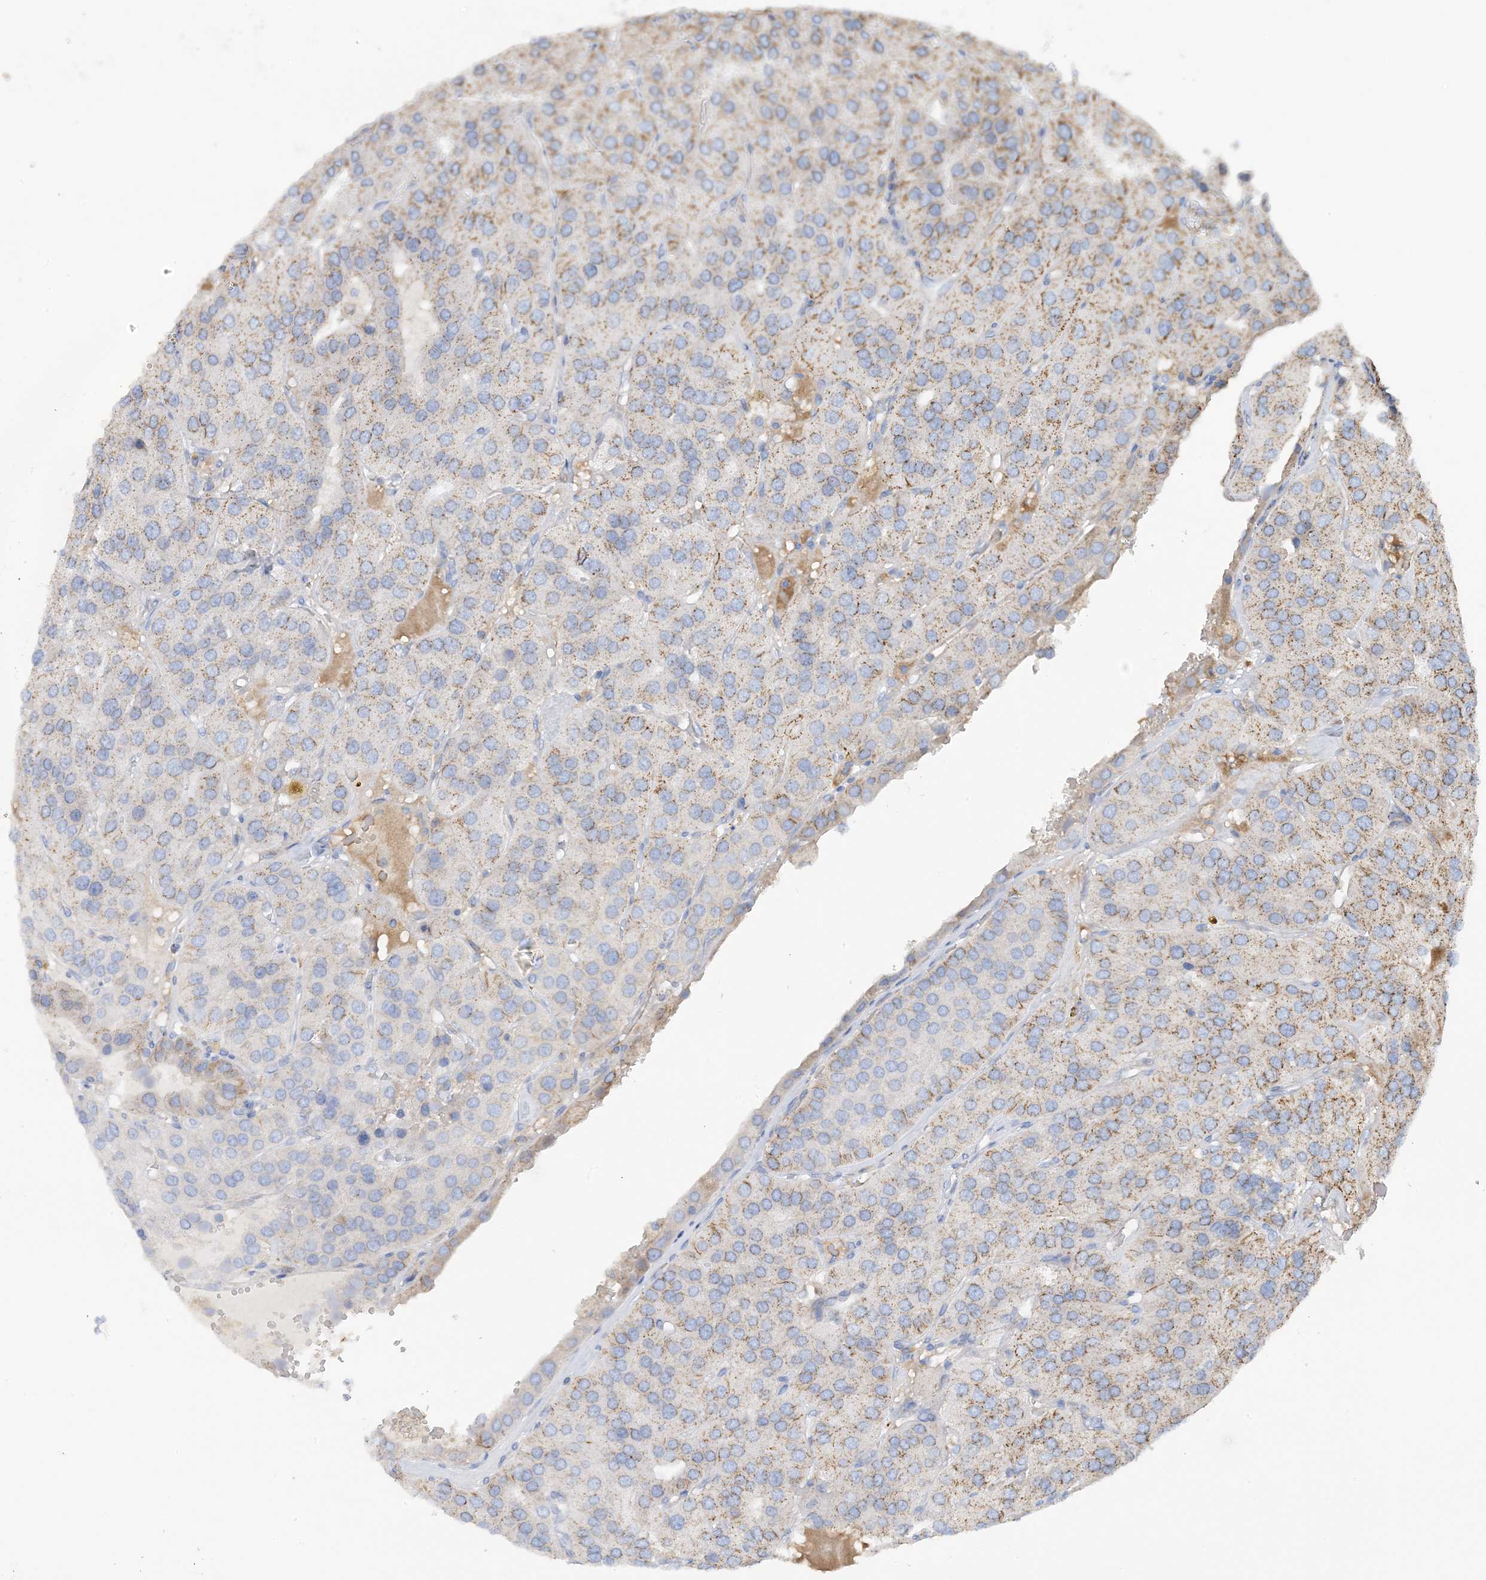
{"staining": {"intensity": "weak", "quantity": "25%-75%", "location": "cytoplasmic/membranous"}, "tissue": "parathyroid gland", "cell_type": "Glandular cells", "image_type": "normal", "snomed": [{"axis": "morphology", "description": "Normal tissue, NOS"}, {"axis": "morphology", "description": "Adenoma, NOS"}, {"axis": "topography", "description": "Parathyroid gland"}], "caption": "This image demonstrates unremarkable parathyroid gland stained with immunohistochemistry (IHC) to label a protein in brown. The cytoplasmic/membranous of glandular cells show weak positivity for the protein. Nuclei are counter-stained blue.", "gene": "CALHM5", "patient": {"sex": "female", "age": 86}}